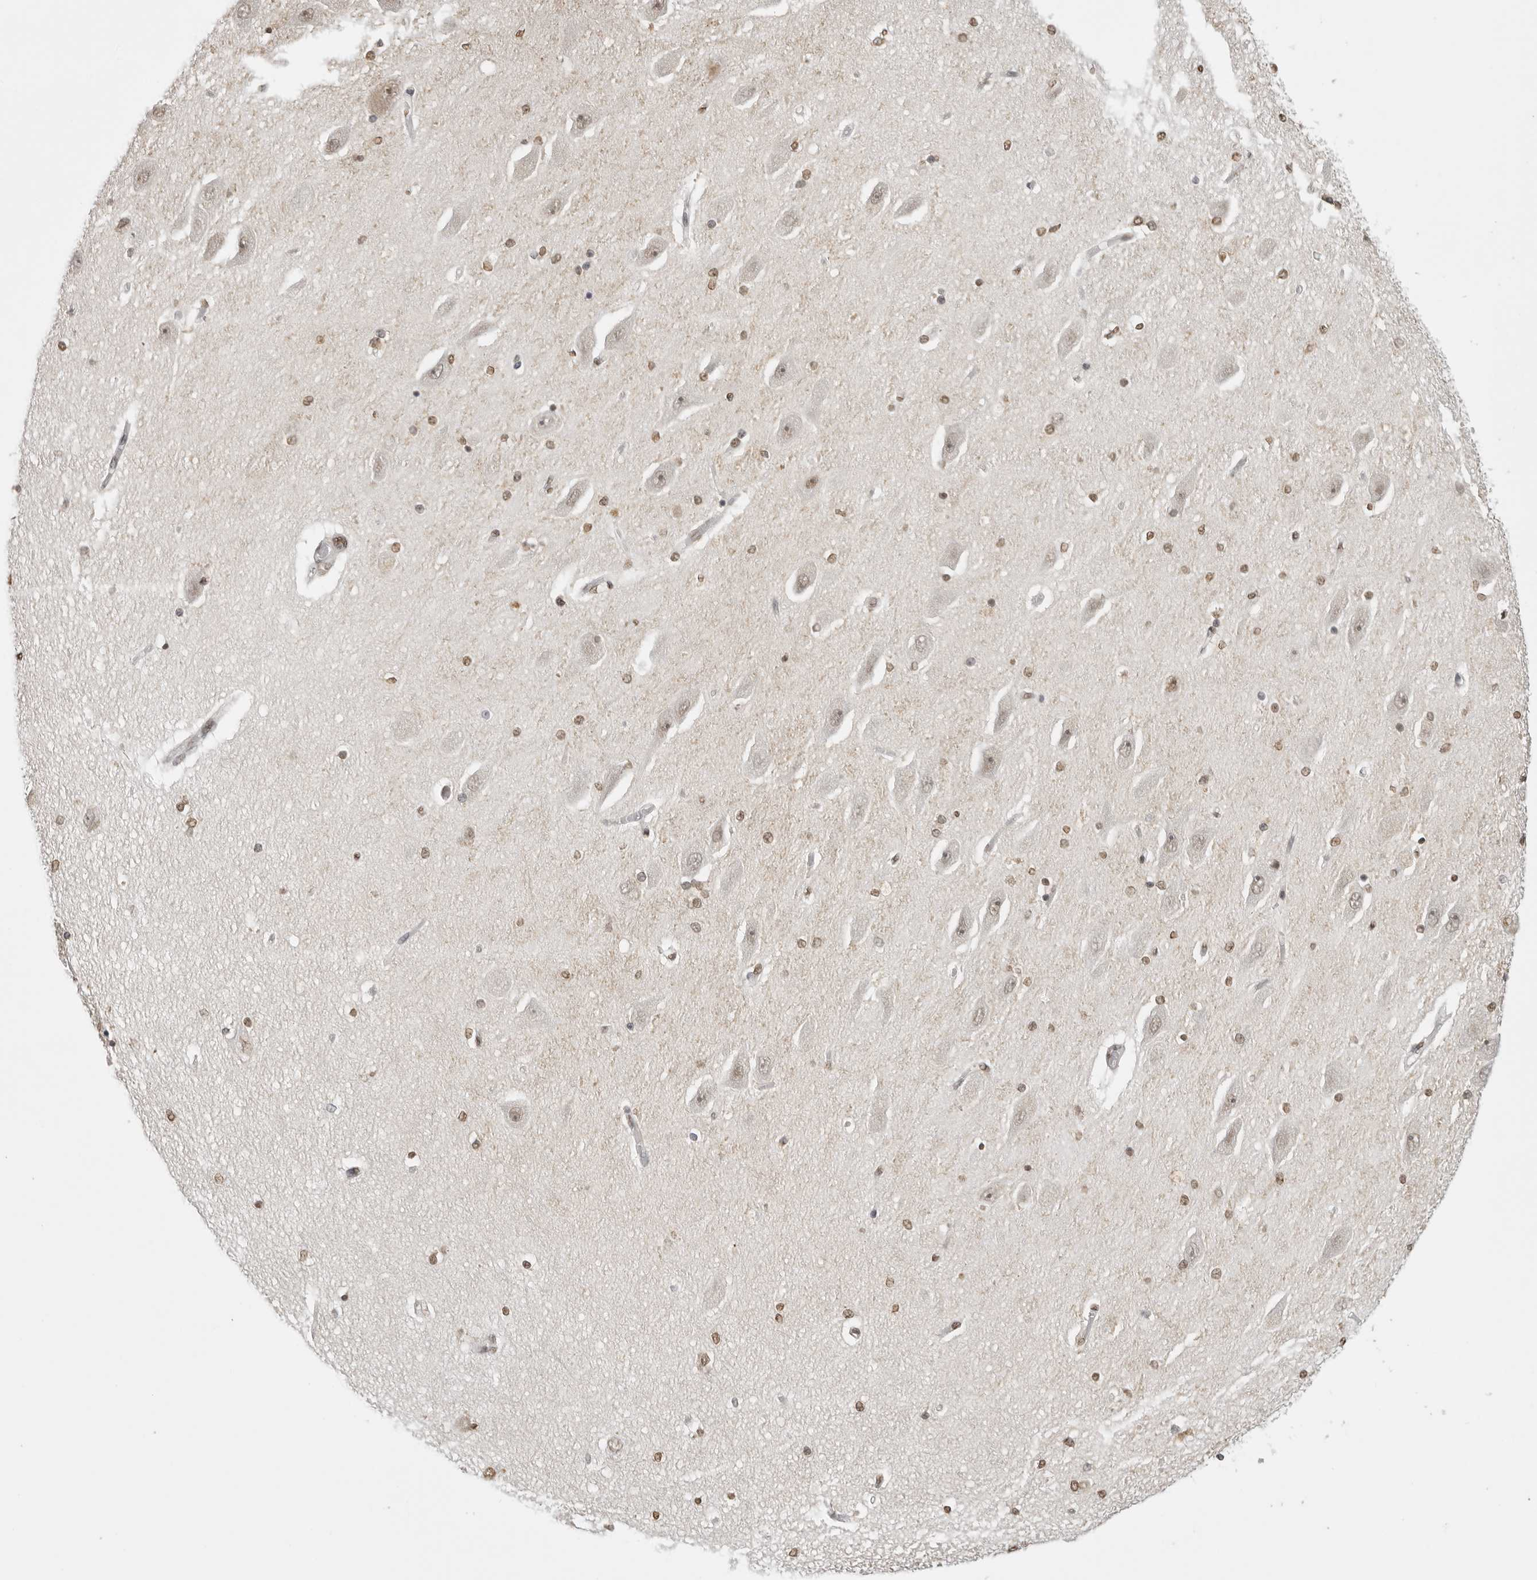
{"staining": {"intensity": "strong", "quantity": "25%-75%", "location": "nuclear"}, "tissue": "hippocampus", "cell_type": "Glial cells", "image_type": "normal", "snomed": [{"axis": "morphology", "description": "Normal tissue, NOS"}, {"axis": "topography", "description": "Hippocampus"}], "caption": "The photomicrograph exhibits a brown stain indicating the presence of a protein in the nuclear of glial cells in hippocampus.", "gene": "RPA2", "patient": {"sex": "female", "age": 54}}